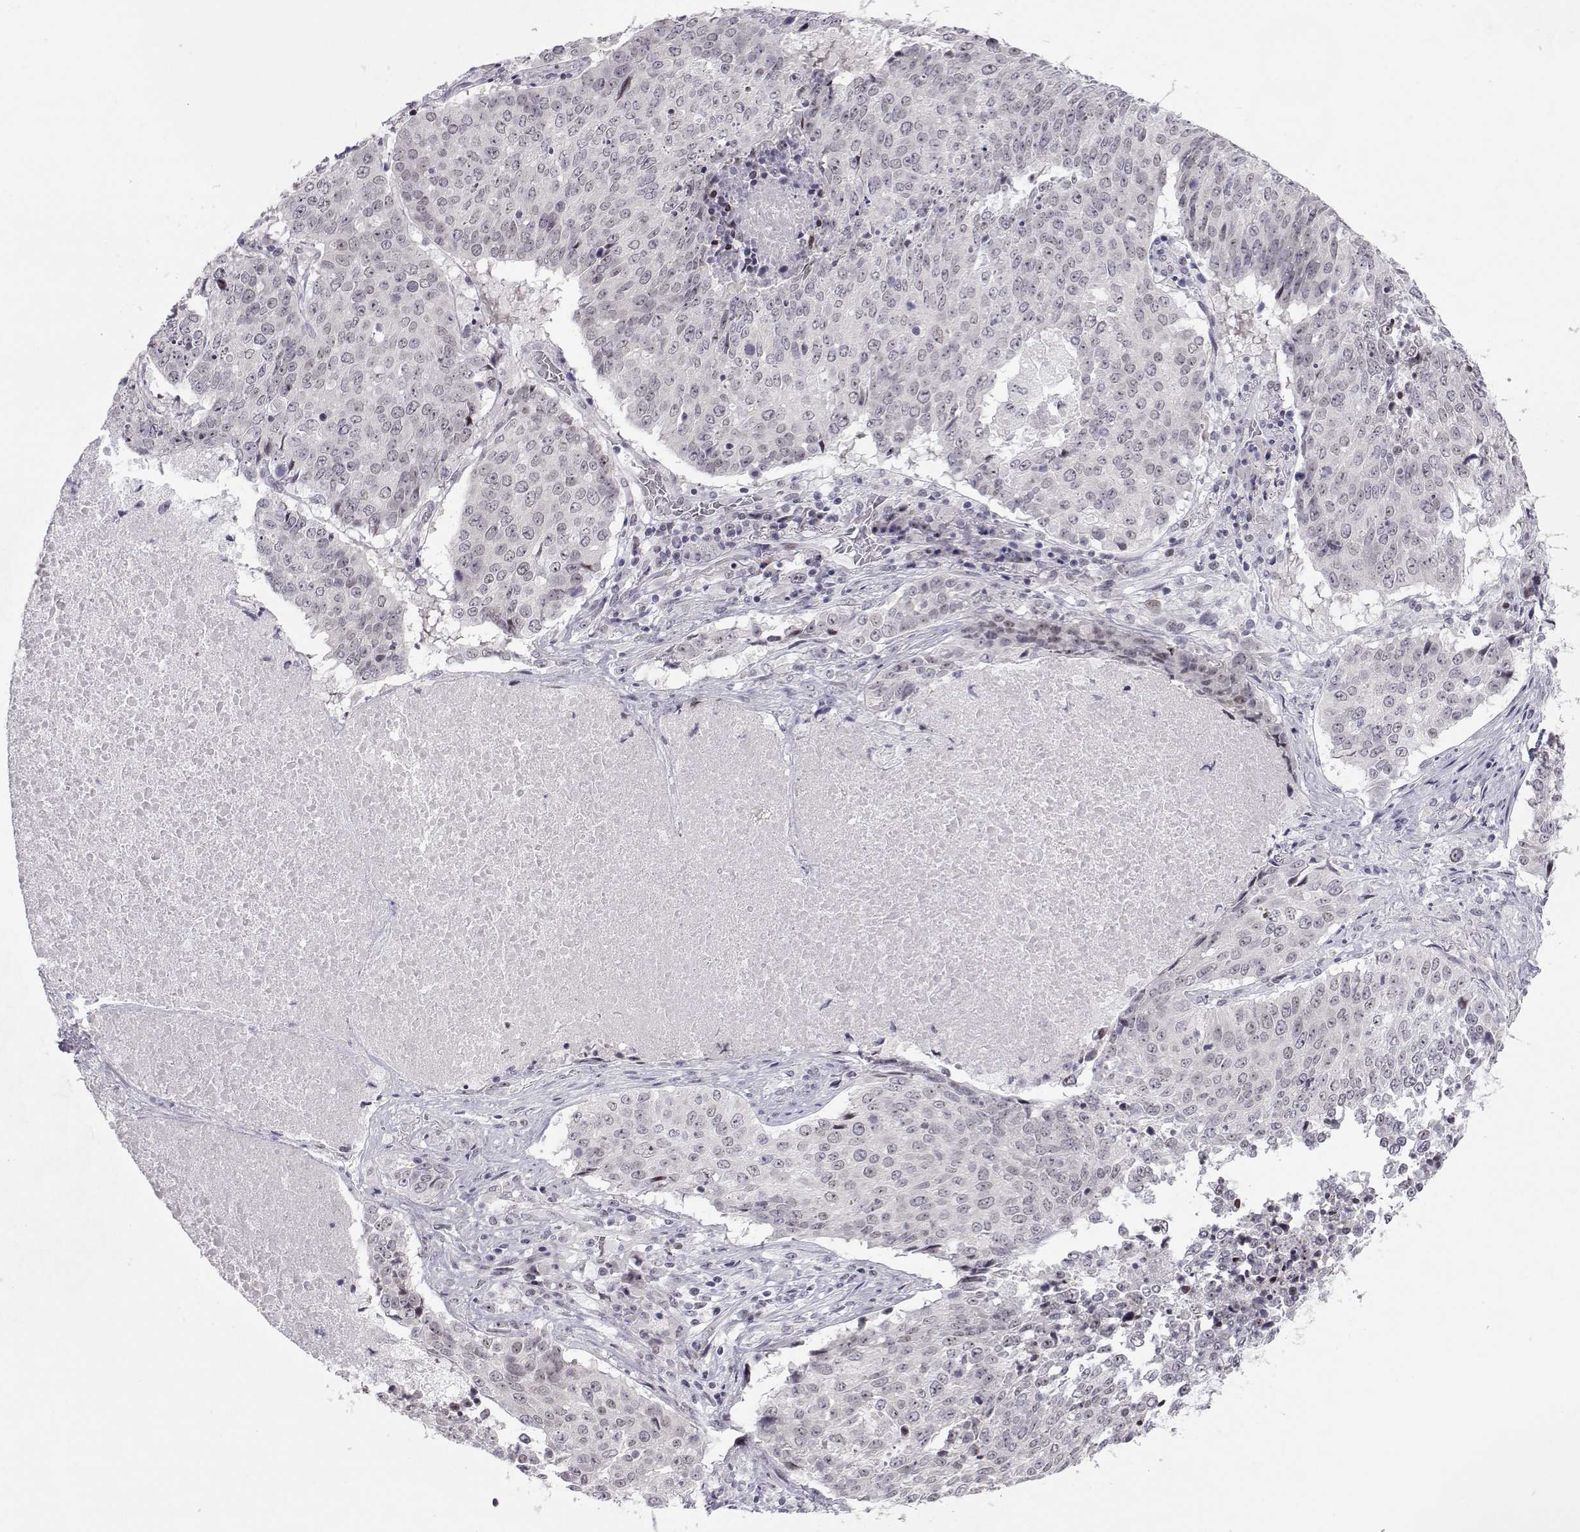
{"staining": {"intensity": "negative", "quantity": "none", "location": "none"}, "tissue": "lung cancer", "cell_type": "Tumor cells", "image_type": "cancer", "snomed": [{"axis": "morphology", "description": "Normal tissue, NOS"}, {"axis": "morphology", "description": "Squamous cell carcinoma, NOS"}, {"axis": "topography", "description": "Bronchus"}, {"axis": "topography", "description": "Lung"}], "caption": "Immunohistochemistry photomicrograph of lung cancer (squamous cell carcinoma) stained for a protein (brown), which displays no expression in tumor cells. (DAB IHC with hematoxylin counter stain).", "gene": "SIX6", "patient": {"sex": "male", "age": 64}}